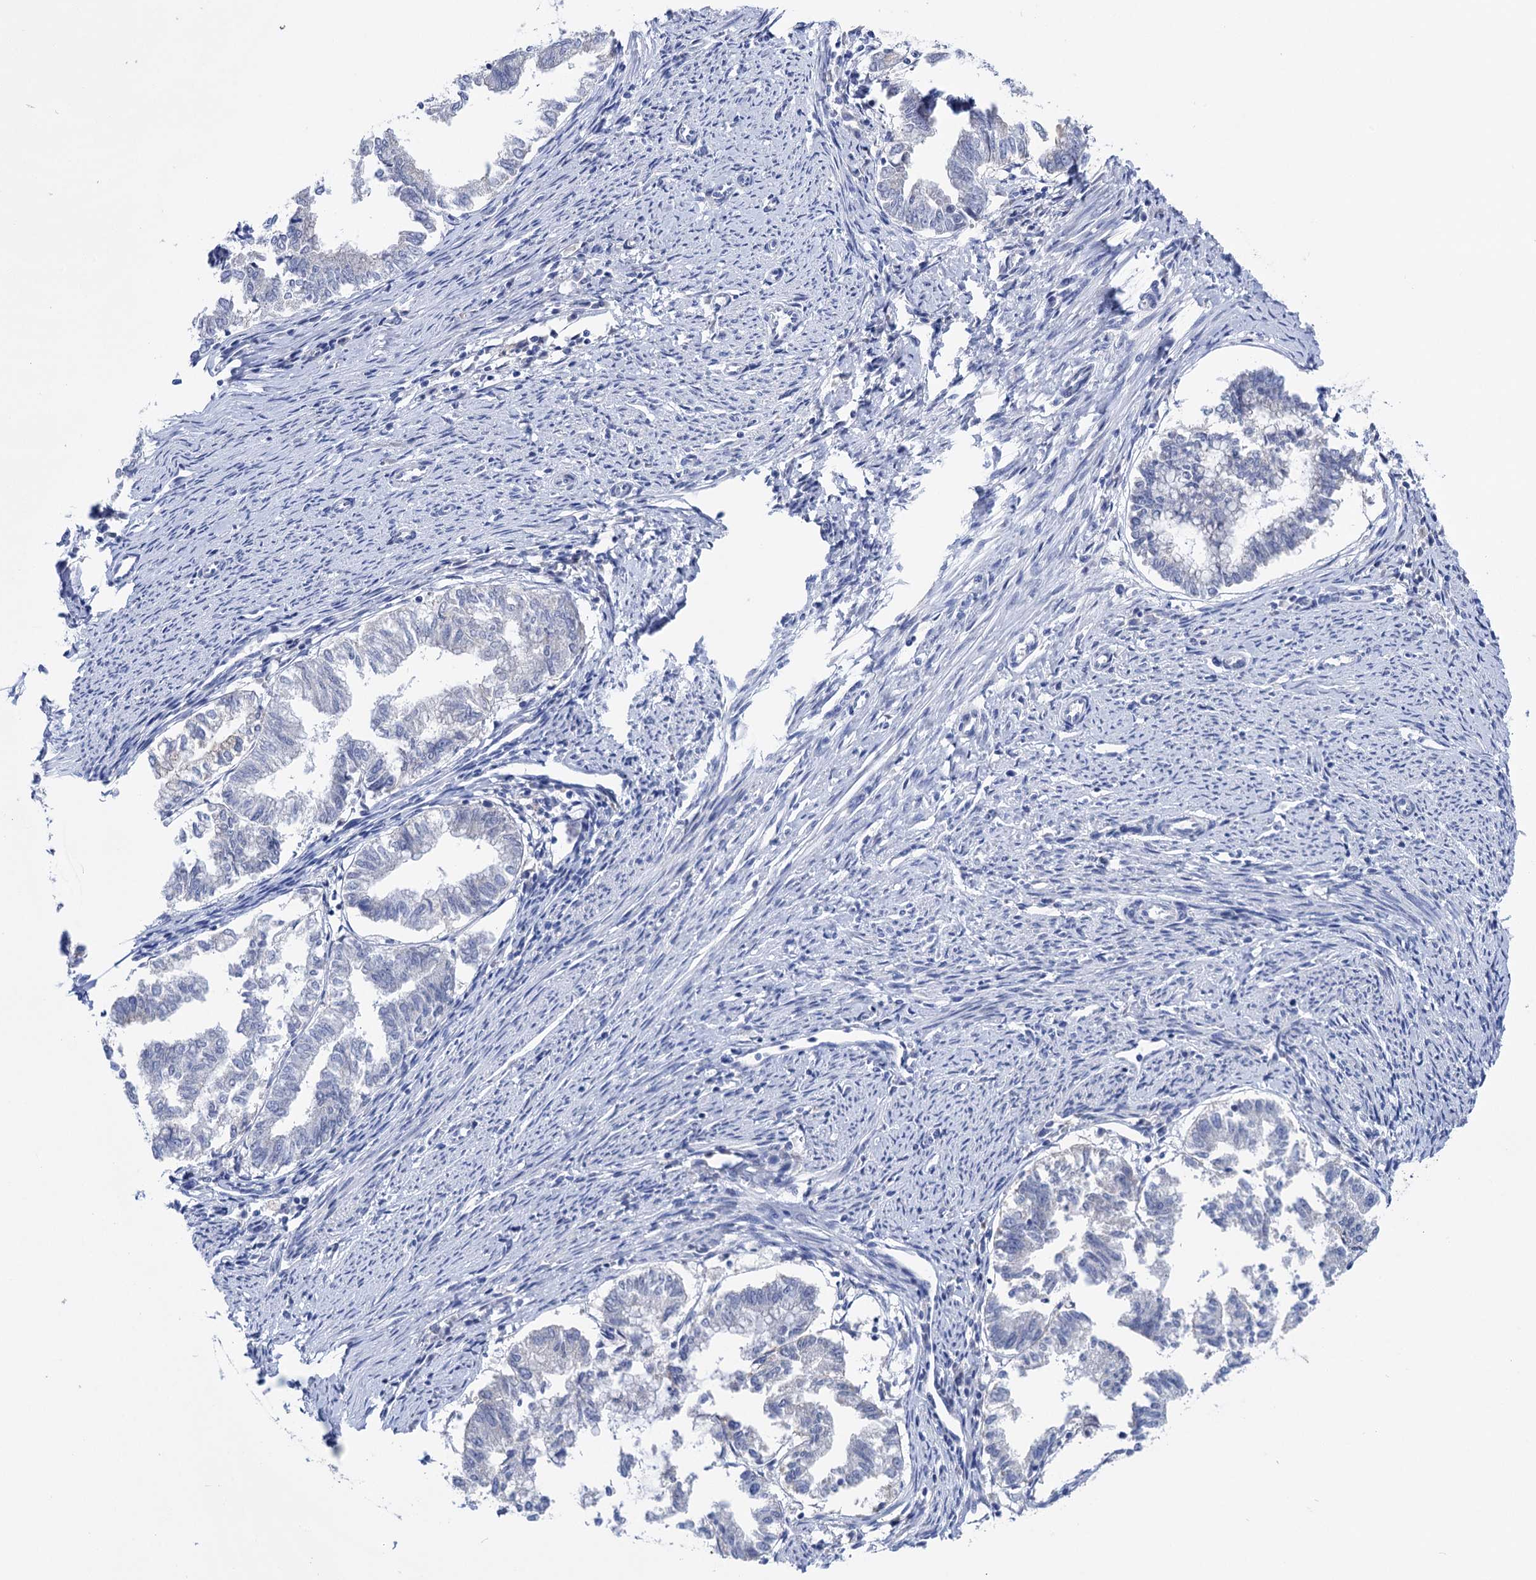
{"staining": {"intensity": "negative", "quantity": "none", "location": "none"}, "tissue": "endometrial cancer", "cell_type": "Tumor cells", "image_type": "cancer", "snomed": [{"axis": "morphology", "description": "Adenocarcinoma, NOS"}, {"axis": "topography", "description": "Endometrium"}], "caption": "Endometrial cancer stained for a protein using immunohistochemistry (IHC) shows no expression tumor cells.", "gene": "SUCLA2", "patient": {"sex": "female", "age": 79}}